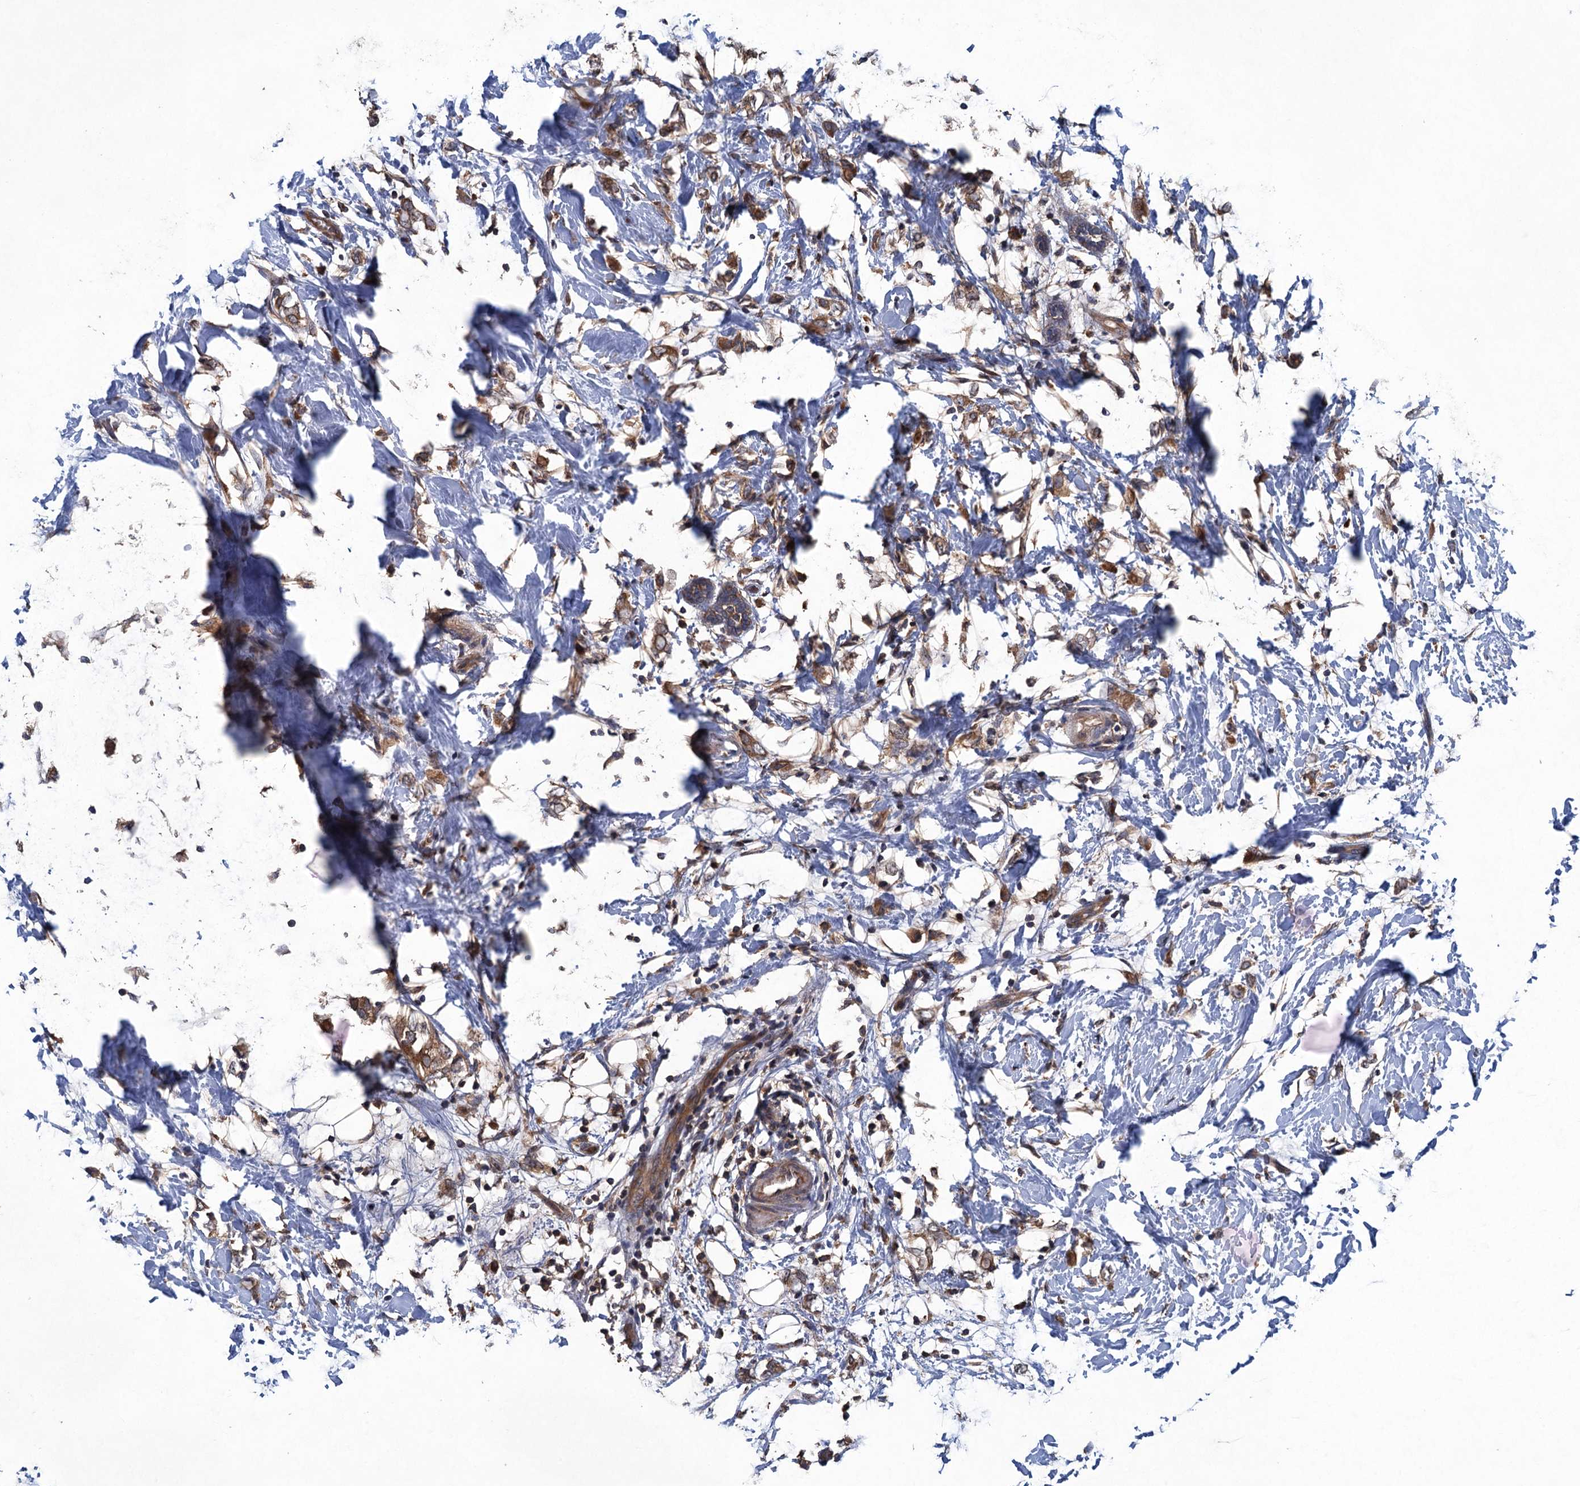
{"staining": {"intensity": "moderate", "quantity": ">75%", "location": "cytoplasmic/membranous"}, "tissue": "breast cancer", "cell_type": "Tumor cells", "image_type": "cancer", "snomed": [{"axis": "morphology", "description": "Normal tissue, NOS"}, {"axis": "morphology", "description": "Lobular carcinoma"}, {"axis": "topography", "description": "Breast"}], "caption": "Lobular carcinoma (breast) tissue reveals moderate cytoplasmic/membranous positivity in approximately >75% of tumor cells, visualized by immunohistochemistry.", "gene": "CNTN5", "patient": {"sex": "female", "age": 47}}